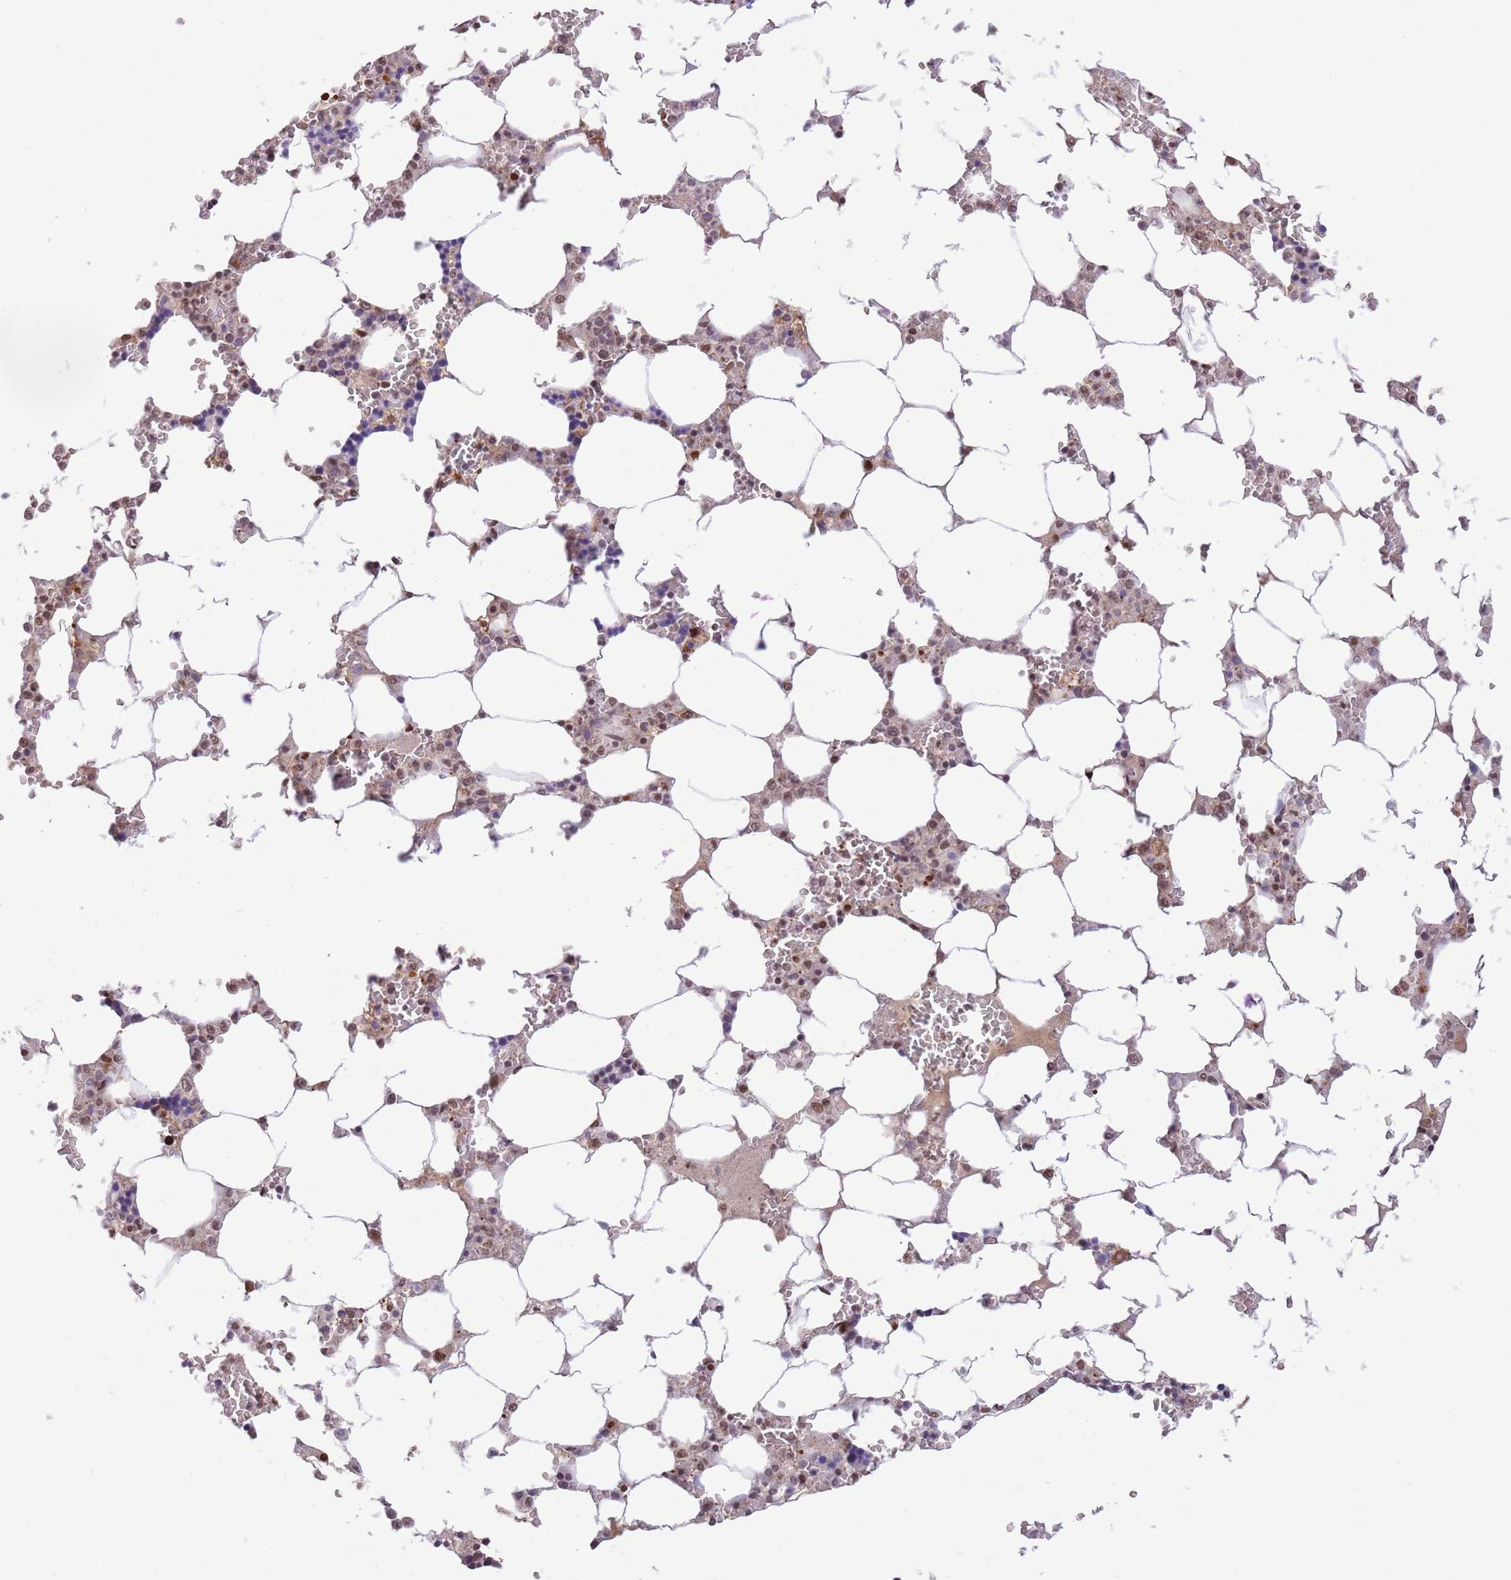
{"staining": {"intensity": "negative", "quantity": "none", "location": "none"}, "tissue": "bone marrow", "cell_type": "Hematopoietic cells", "image_type": "normal", "snomed": [{"axis": "morphology", "description": "Normal tissue, NOS"}, {"axis": "topography", "description": "Bone marrow"}], "caption": "The micrograph displays no significant positivity in hematopoietic cells of bone marrow. The staining is performed using DAB (3,3'-diaminobenzidine) brown chromogen with nuclei counter-stained in using hematoxylin.", "gene": "TRIM32", "patient": {"sex": "male", "age": 64}}